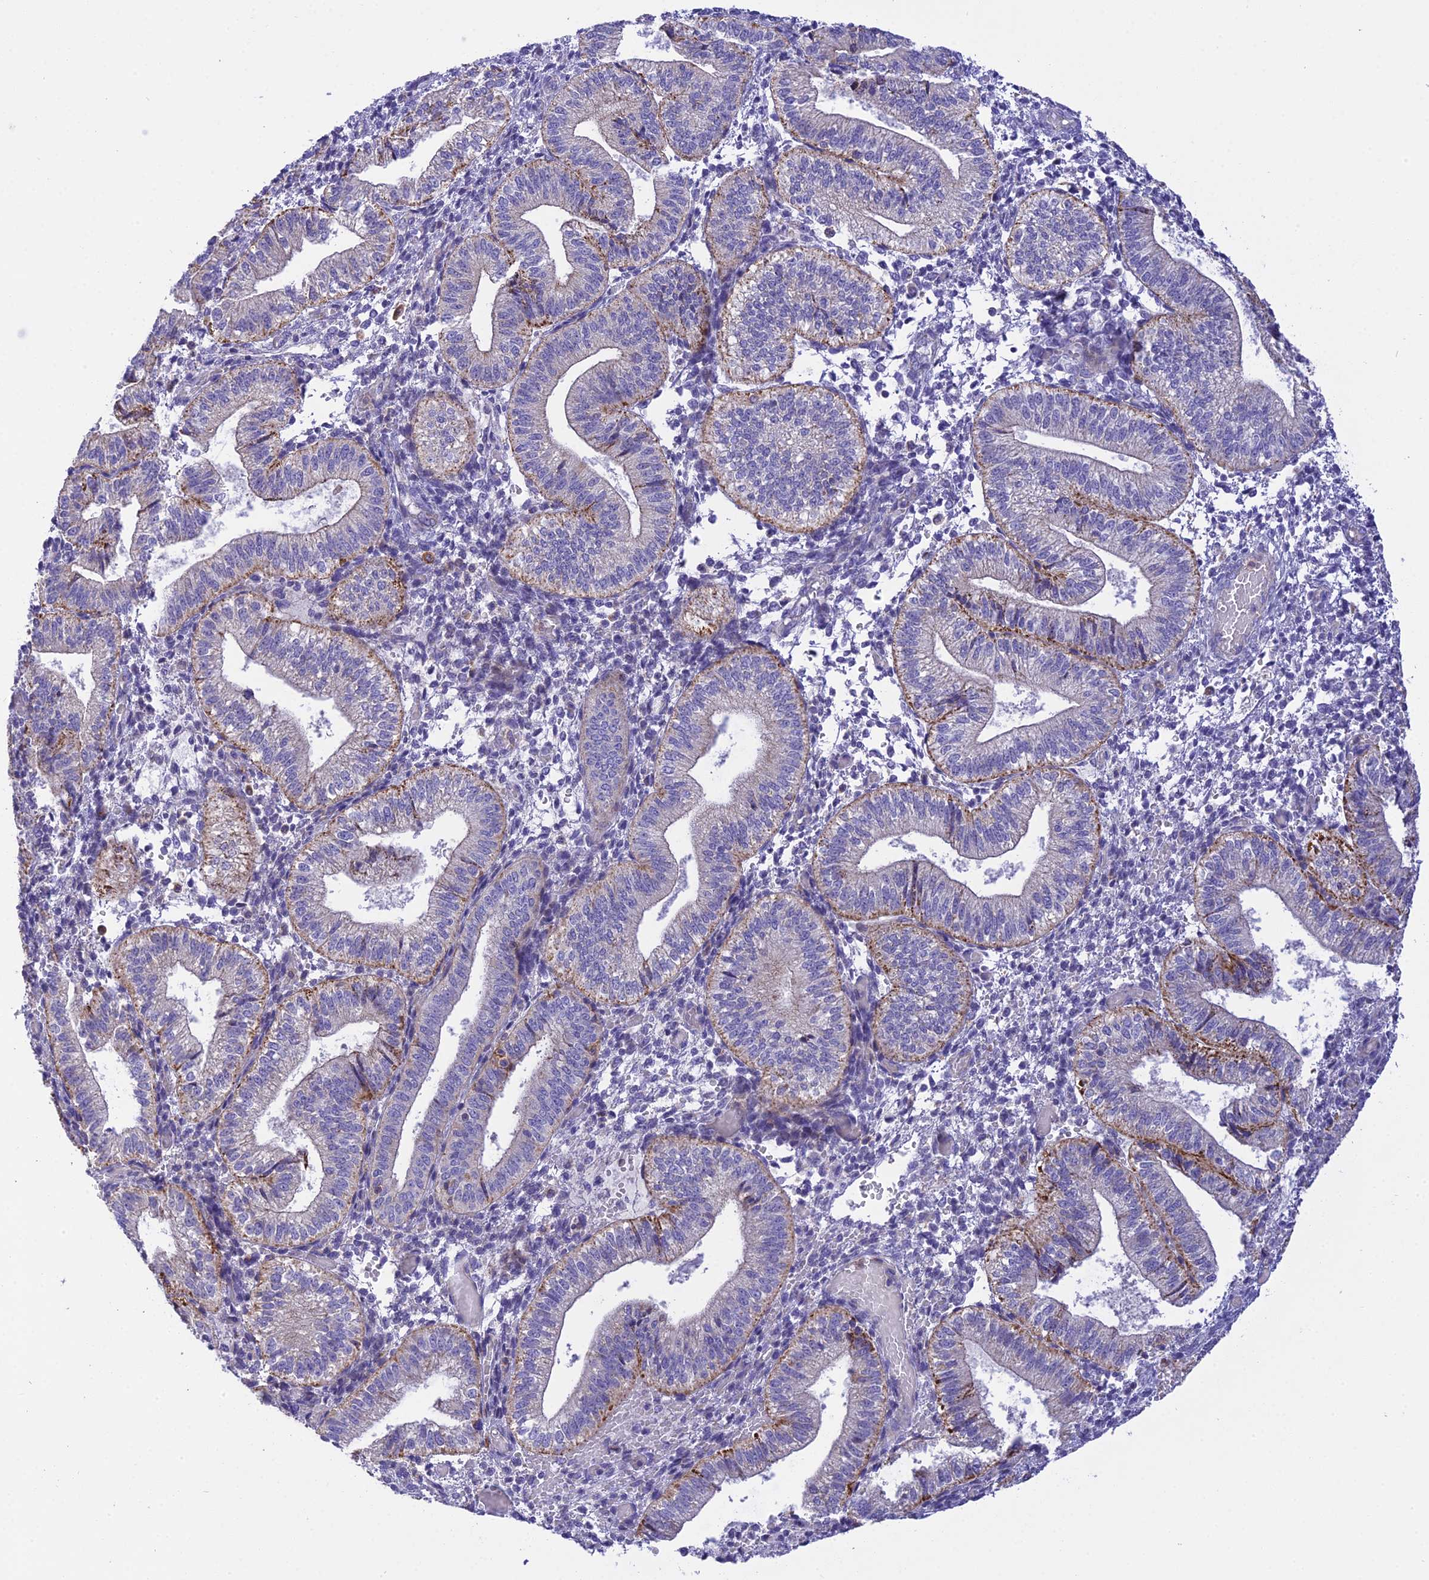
{"staining": {"intensity": "weak", "quantity": "<25%", "location": "cytoplasmic/membranous"}, "tissue": "endometrium", "cell_type": "Cells in endometrial stroma", "image_type": "normal", "snomed": [{"axis": "morphology", "description": "Normal tissue, NOS"}, {"axis": "topography", "description": "Endometrium"}], "caption": "Immunohistochemistry micrograph of benign endometrium stained for a protein (brown), which shows no positivity in cells in endometrial stroma.", "gene": "CORO7", "patient": {"sex": "female", "age": 34}}